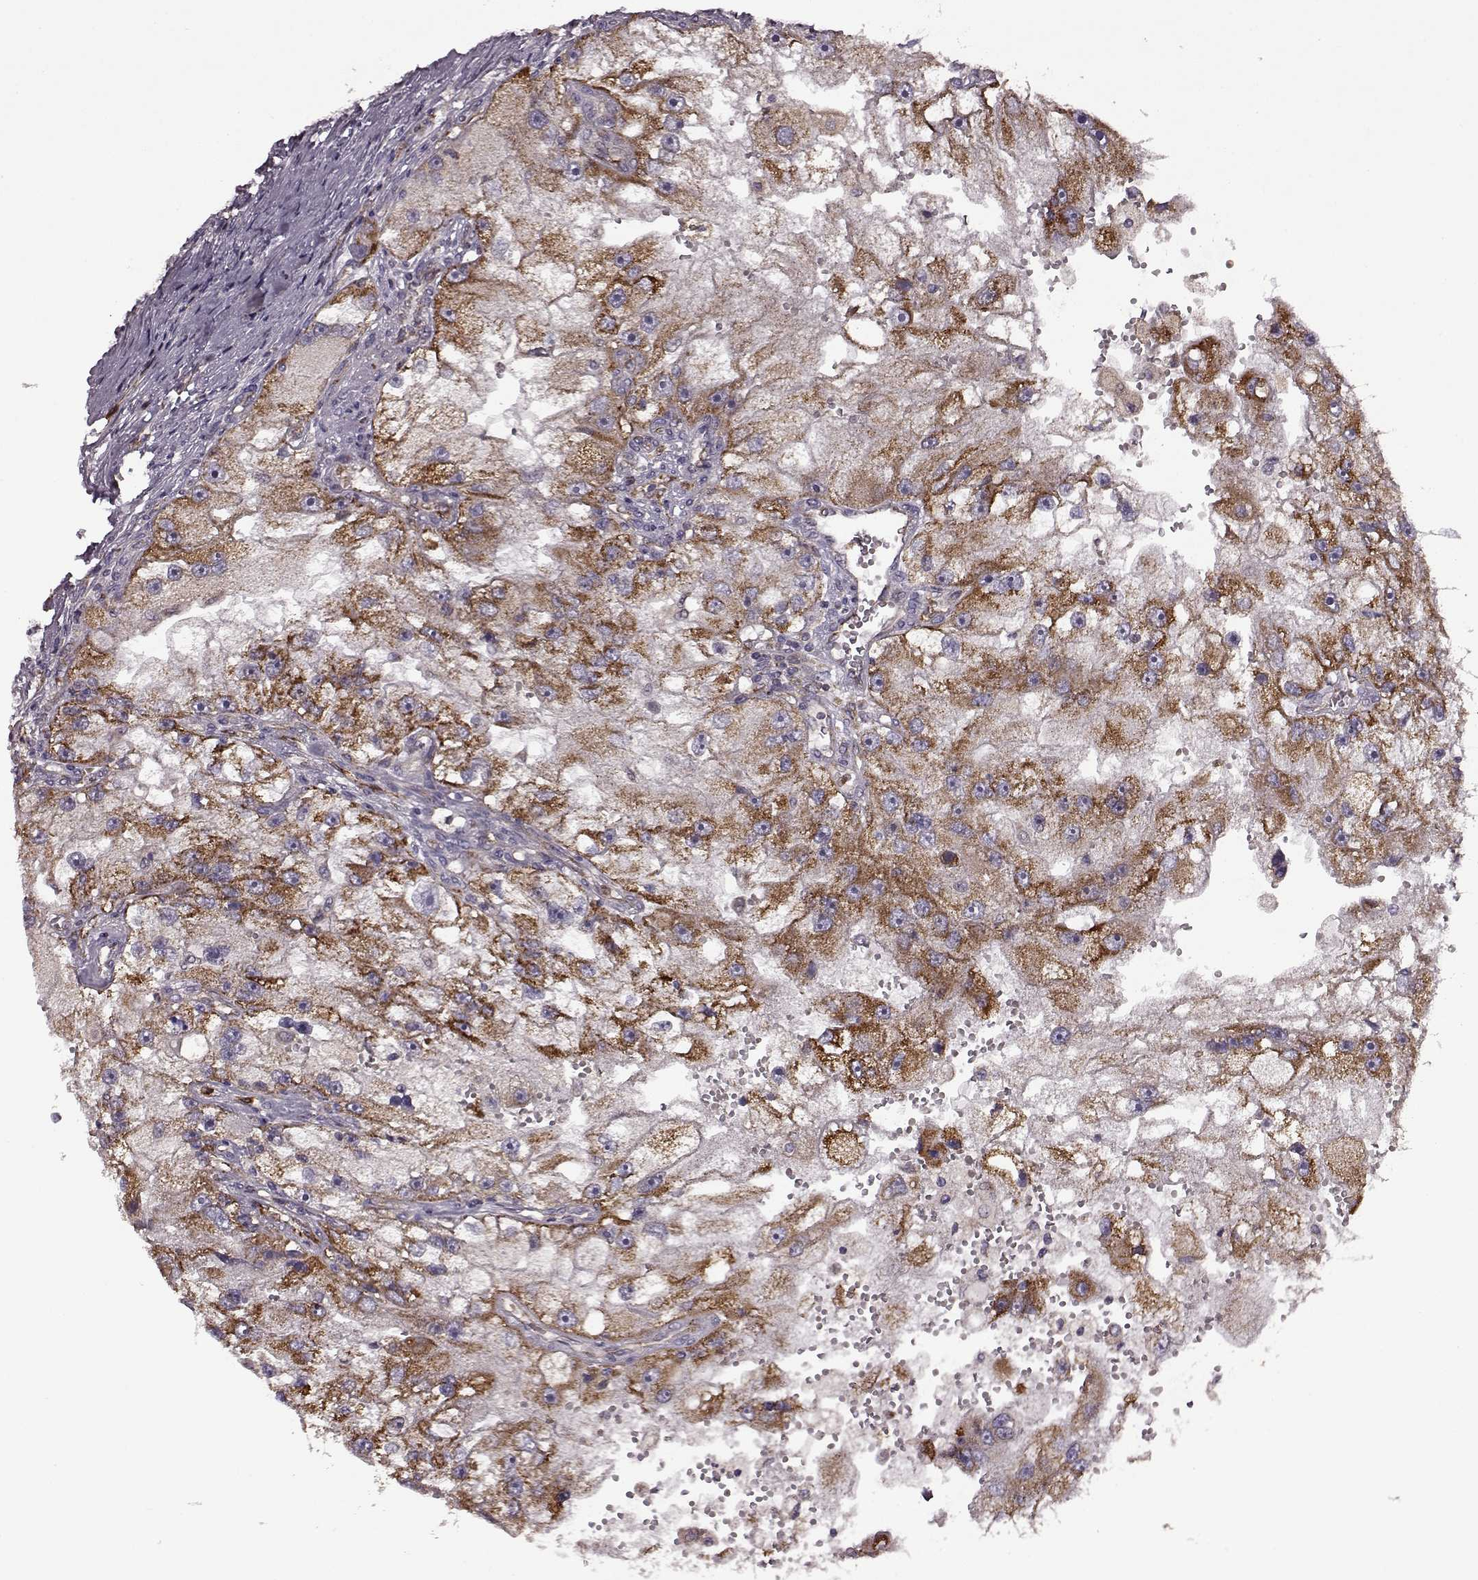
{"staining": {"intensity": "strong", "quantity": ">75%", "location": "cytoplasmic/membranous"}, "tissue": "renal cancer", "cell_type": "Tumor cells", "image_type": "cancer", "snomed": [{"axis": "morphology", "description": "Adenocarcinoma, NOS"}, {"axis": "topography", "description": "Kidney"}], "caption": "An immunohistochemistry (IHC) micrograph of tumor tissue is shown. Protein staining in brown labels strong cytoplasmic/membranous positivity in adenocarcinoma (renal) within tumor cells. The staining is performed using DAB brown chromogen to label protein expression. The nuclei are counter-stained blue using hematoxylin.", "gene": "MTSS1", "patient": {"sex": "male", "age": 63}}